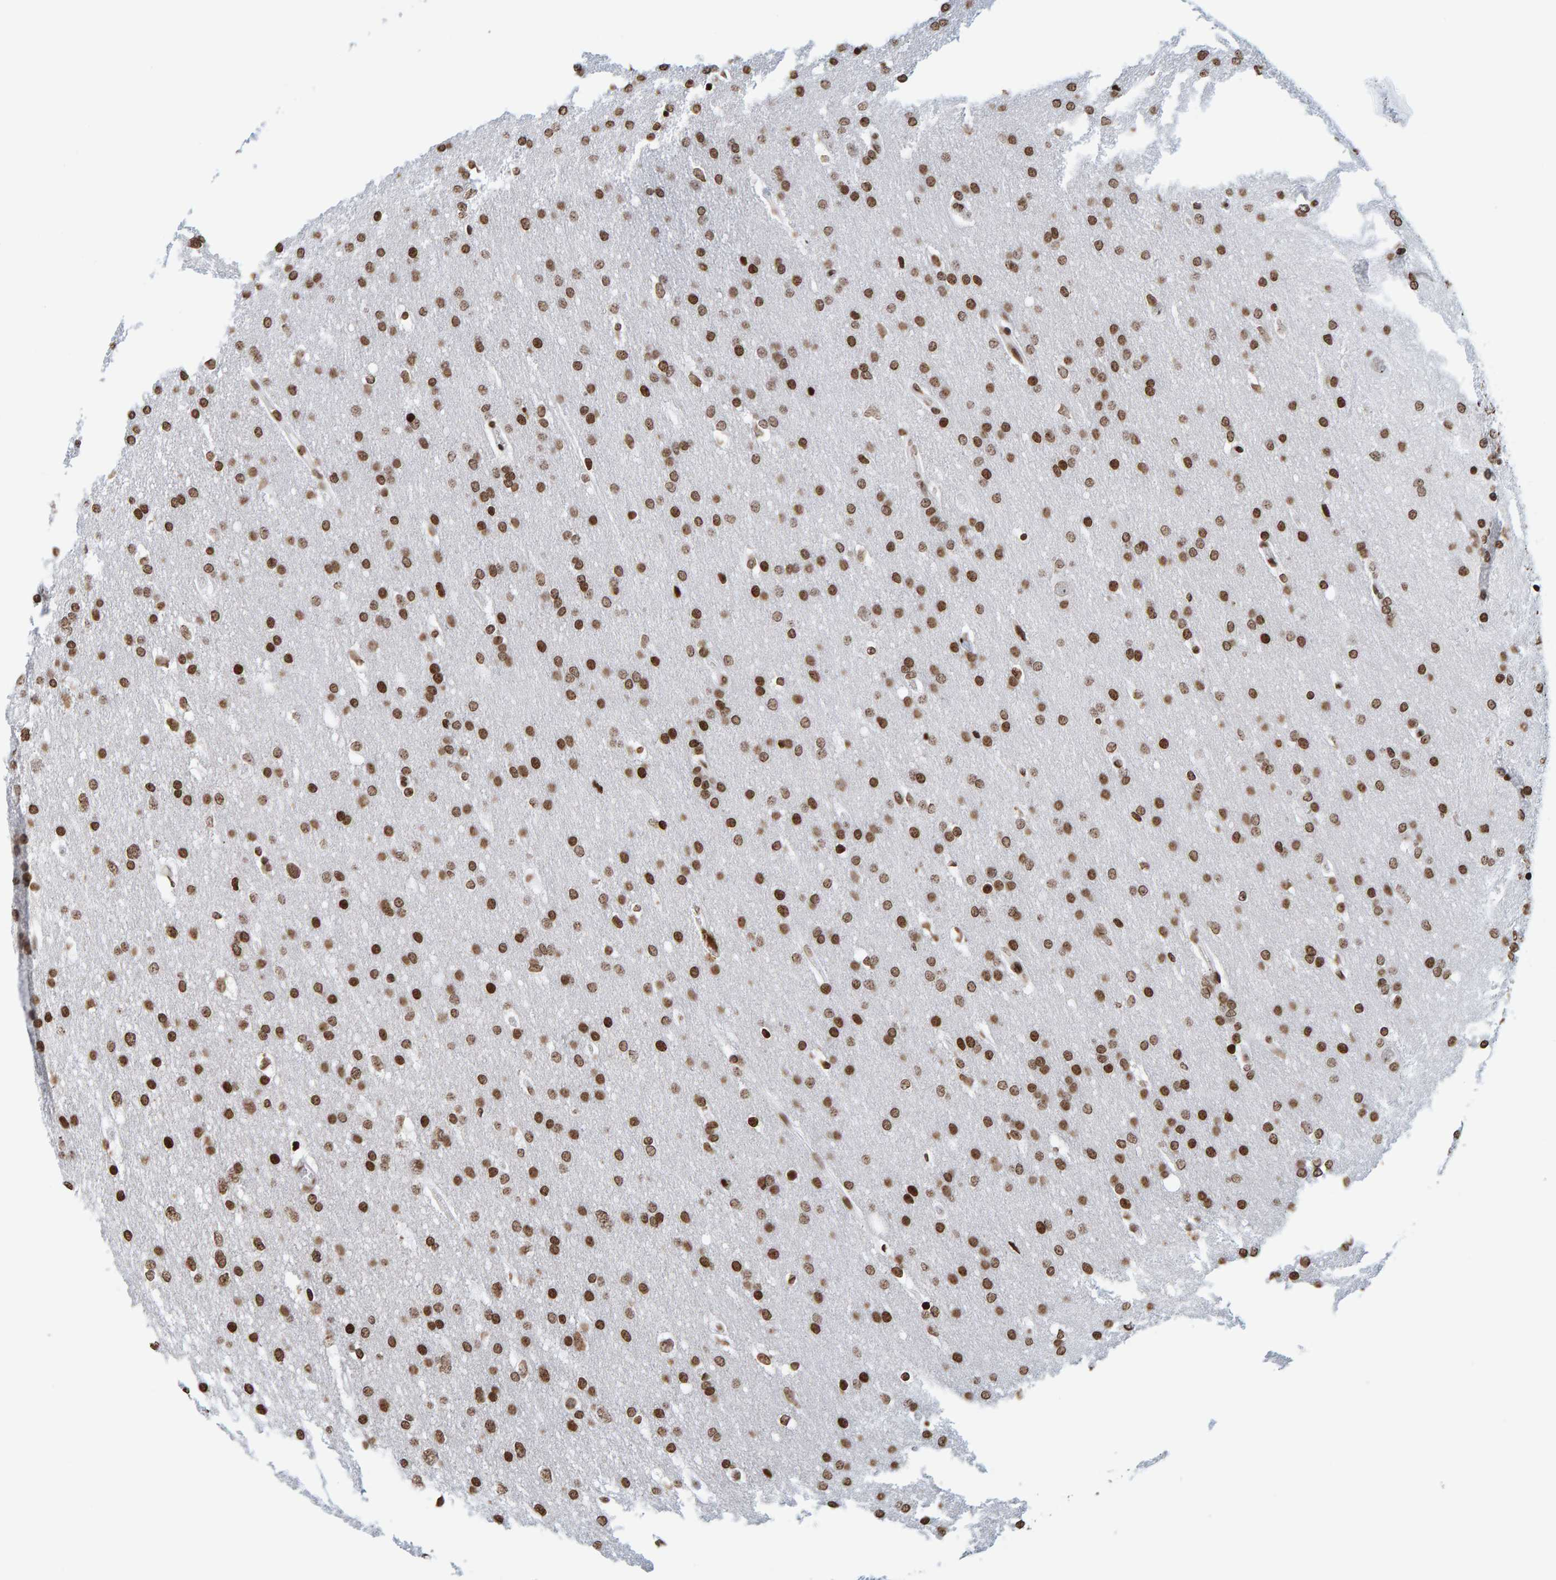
{"staining": {"intensity": "strong", "quantity": ">75%", "location": "nuclear"}, "tissue": "glioma", "cell_type": "Tumor cells", "image_type": "cancer", "snomed": [{"axis": "morphology", "description": "Glioma, malignant, Low grade"}, {"axis": "topography", "description": "Brain"}], "caption": "Strong nuclear positivity is identified in approximately >75% of tumor cells in glioma.", "gene": "BRF2", "patient": {"sex": "female", "age": 37}}